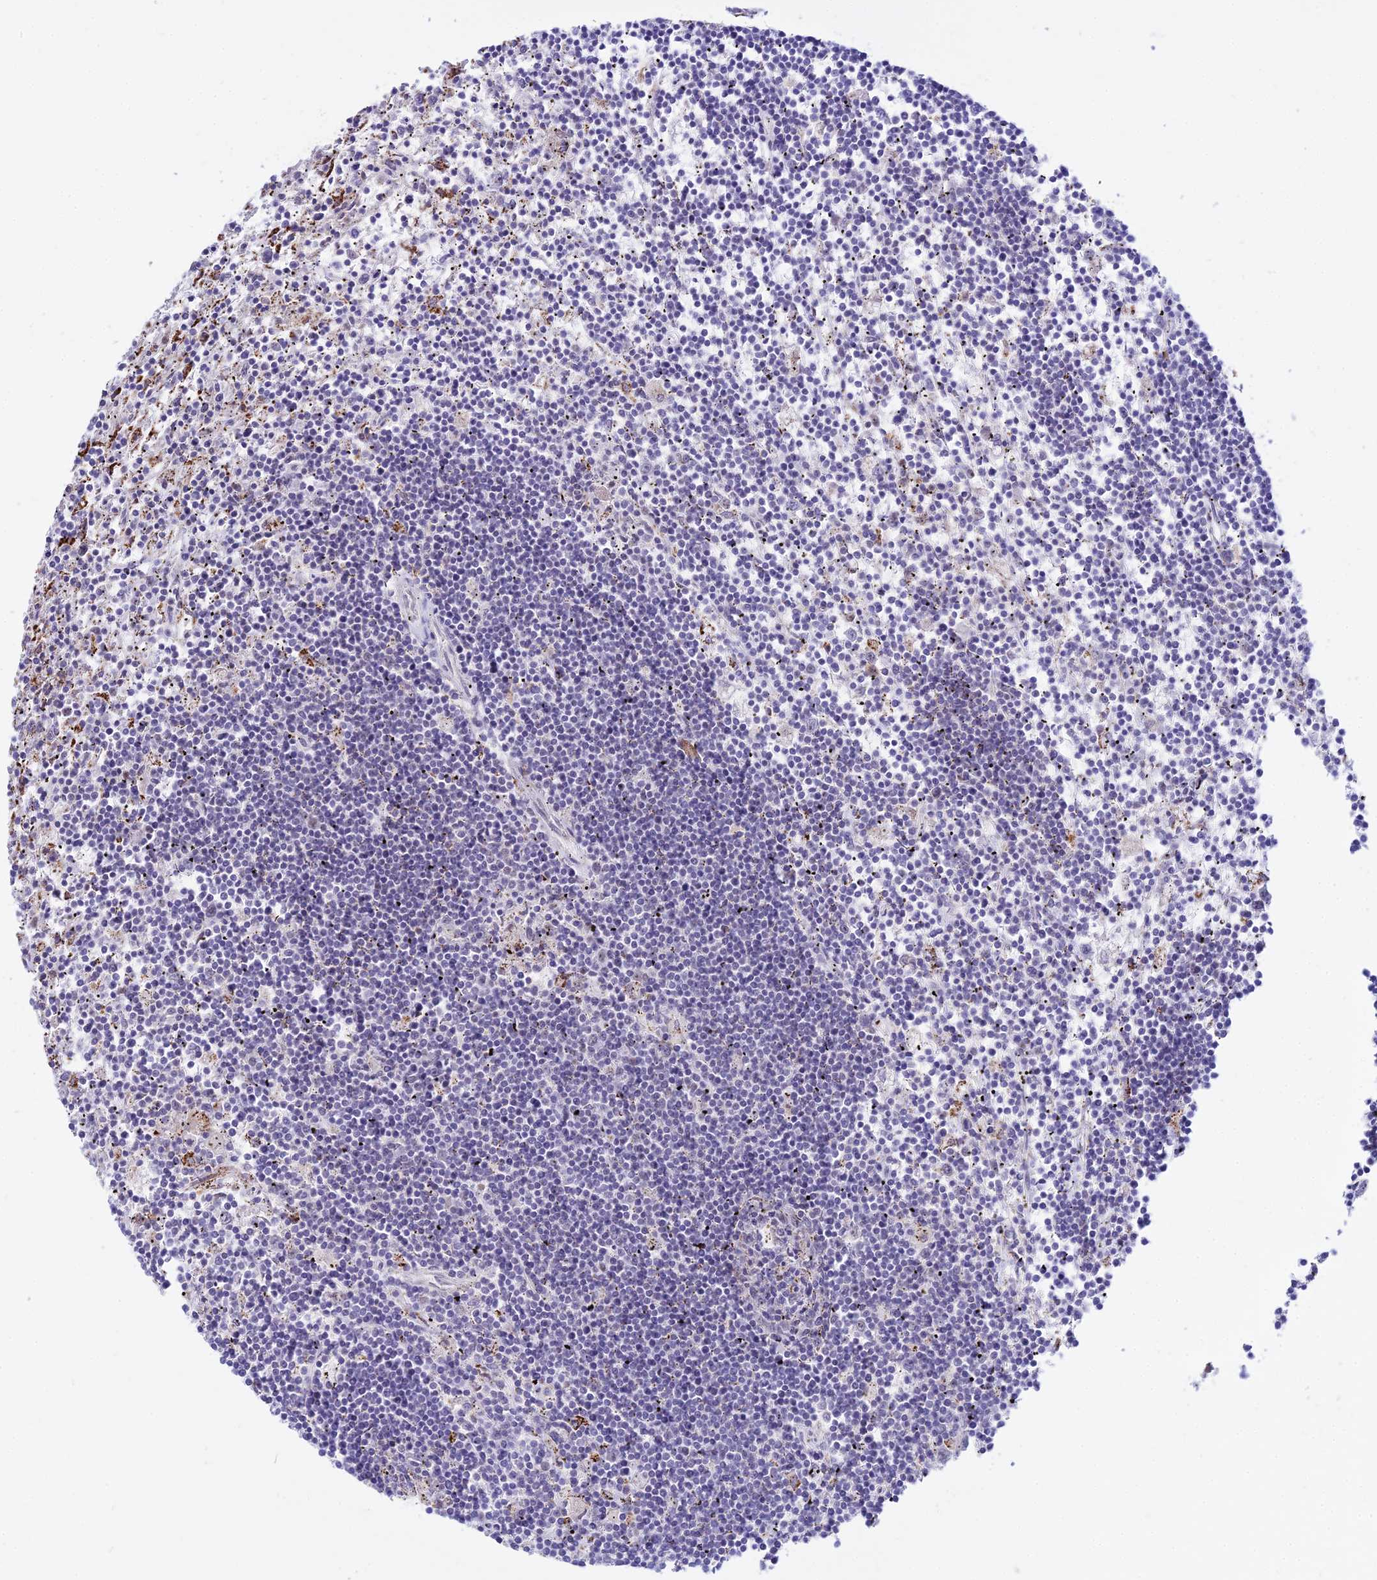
{"staining": {"intensity": "negative", "quantity": "none", "location": "none"}, "tissue": "lymphoma", "cell_type": "Tumor cells", "image_type": "cancer", "snomed": [{"axis": "morphology", "description": "Malignant lymphoma, non-Hodgkin's type, Low grade"}, {"axis": "topography", "description": "Spleen"}], "caption": "High magnification brightfield microscopy of lymphoma stained with DAB (3,3'-diaminobenzidine) (brown) and counterstained with hematoxylin (blue): tumor cells show no significant staining. The staining was performed using DAB to visualize the protein expression in brown, while the nuclei were stained in blue with hematoxylin (Magnification: 20x).", "gene": "C6orf163", "patient": {"sex": "male", "age": 76}}